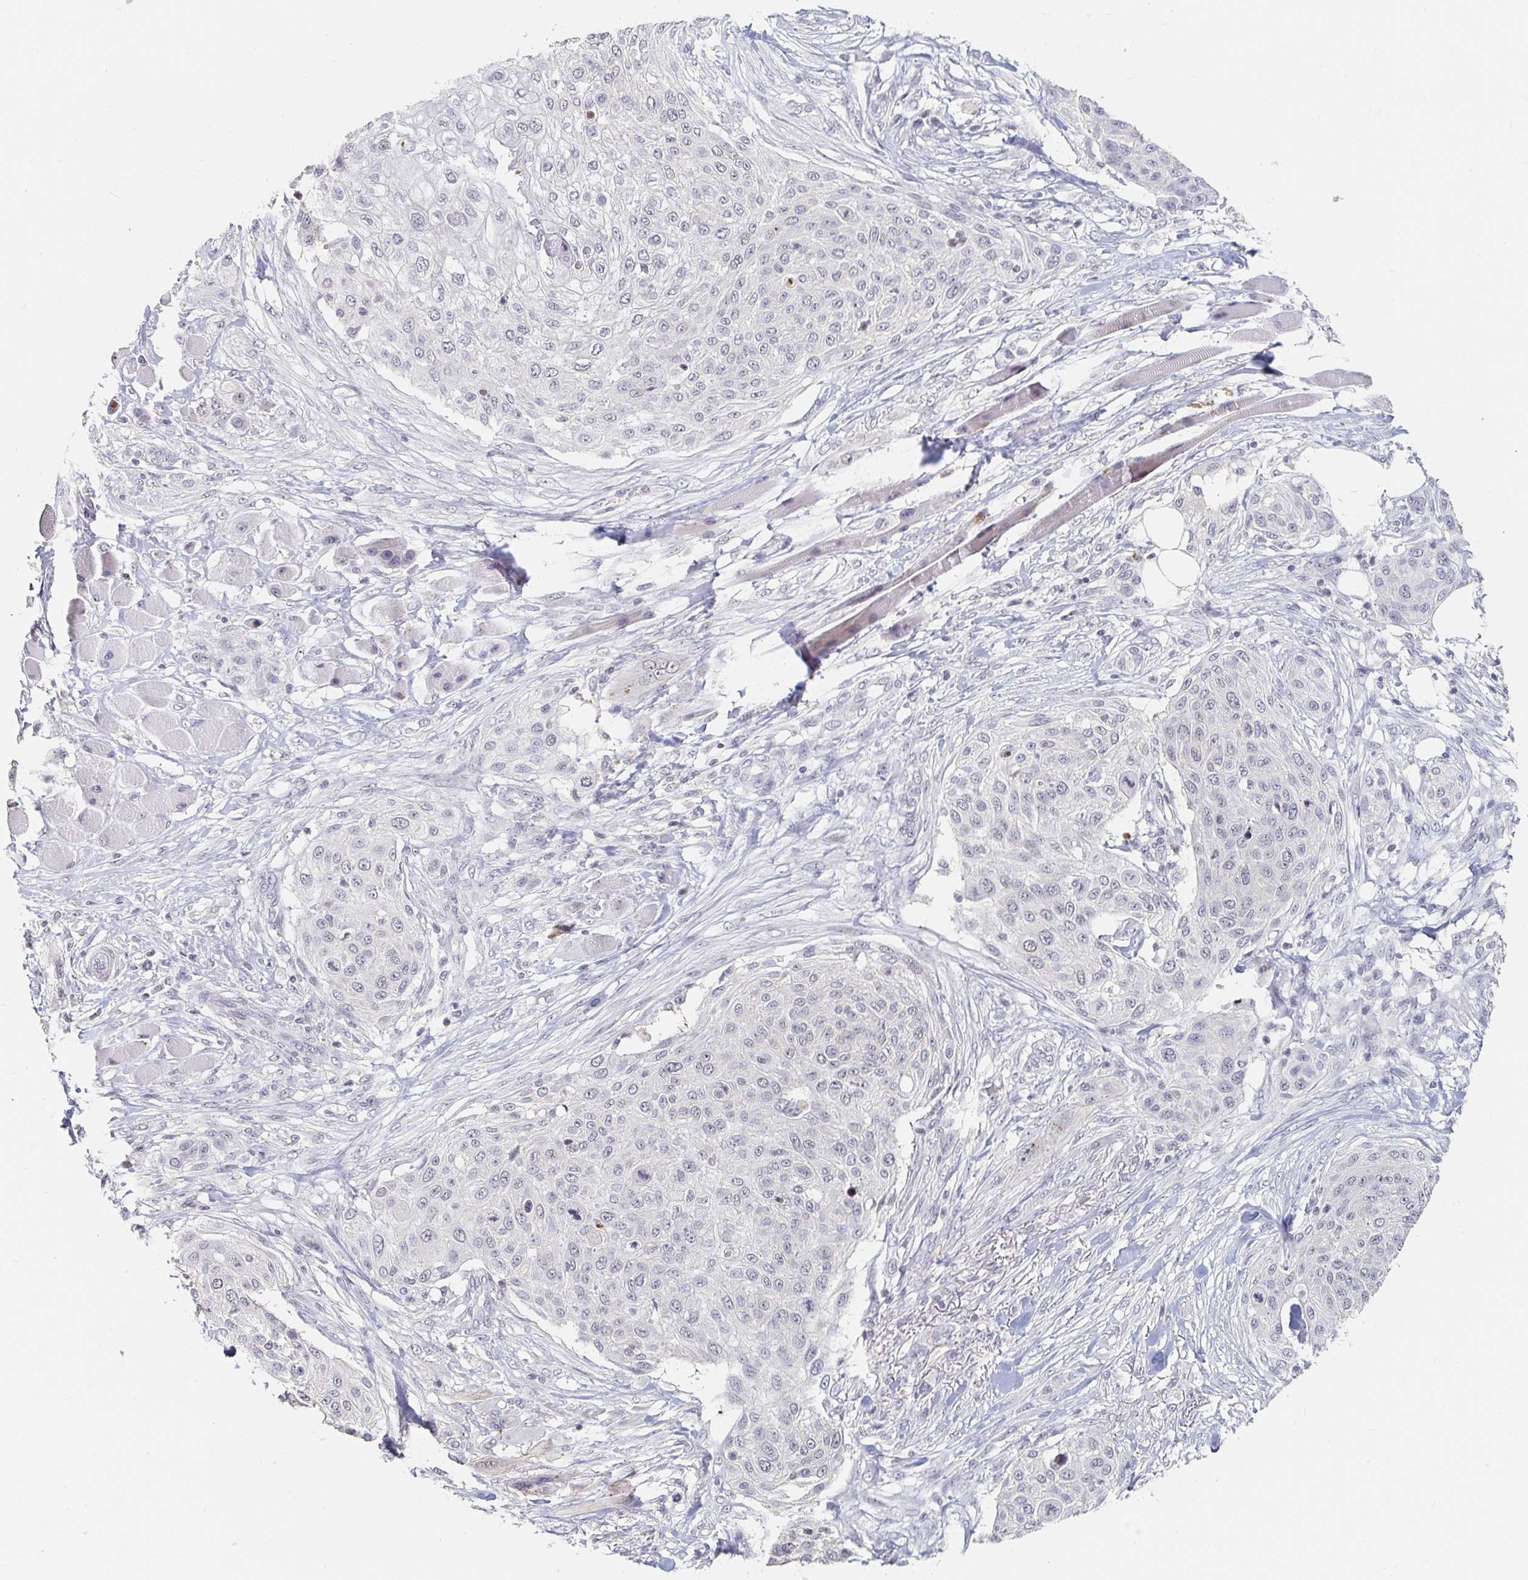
{"staining": {"intensity": "negative", "quantity": "none", "location": "none"}, "tissue": "skin cancer", "cell_type": "Tumor cells", "image_type": "cancer", "snomed": [{"axis": "morphology", "description": "Squamous cell carcinoma, NOS"}, {"axis": "topography", "description": "Skin"}], "caption": "This is a histopathology image of IHC staining of squamous cell carcinoma (skin), which shows no positivity in tumor cells. (Brightfield microscopy of DAB IHC at high magnification).", "gene": "NME9", "patient": {"sex": "female", "age": 87}}